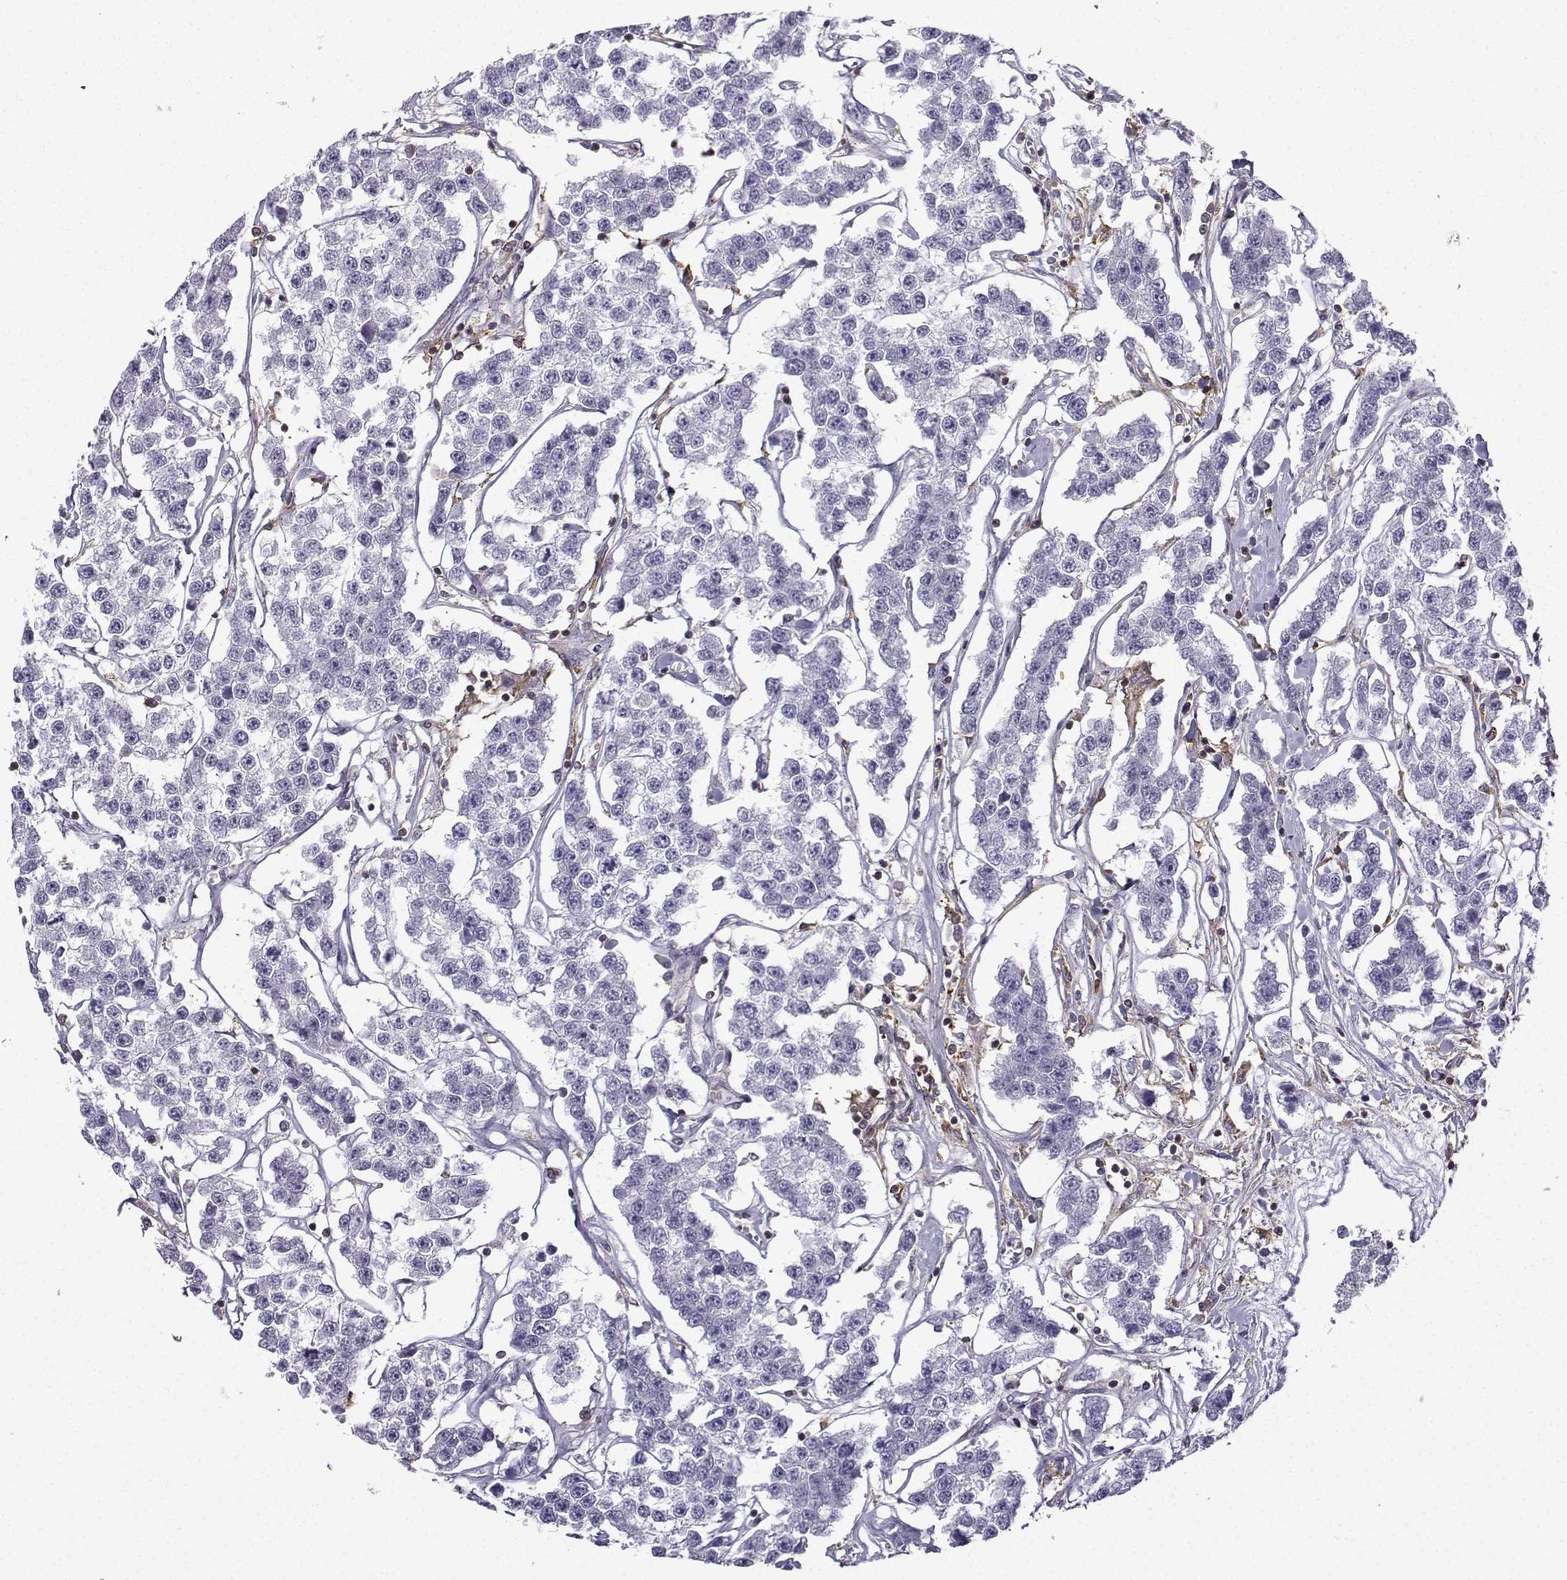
{"staining": {"intensity": "negative", "quantity": "none", "location": "none"}, "tissue": "testis cancer", "cell_type": "Tumor cells", "image_type": "cancer", "snomed": [{"axis": "morphology", "description": "Seminoma, NOS"}, {"axis": "topography", "description": "Testis"}], "caption": "This is a micrograph of immunohistochemistry (IHC) staining of testis seminoma, which shows no expression in tumor cells.", "gene": "DOCK10", "patient": {"sex": "male", "age": 59}}